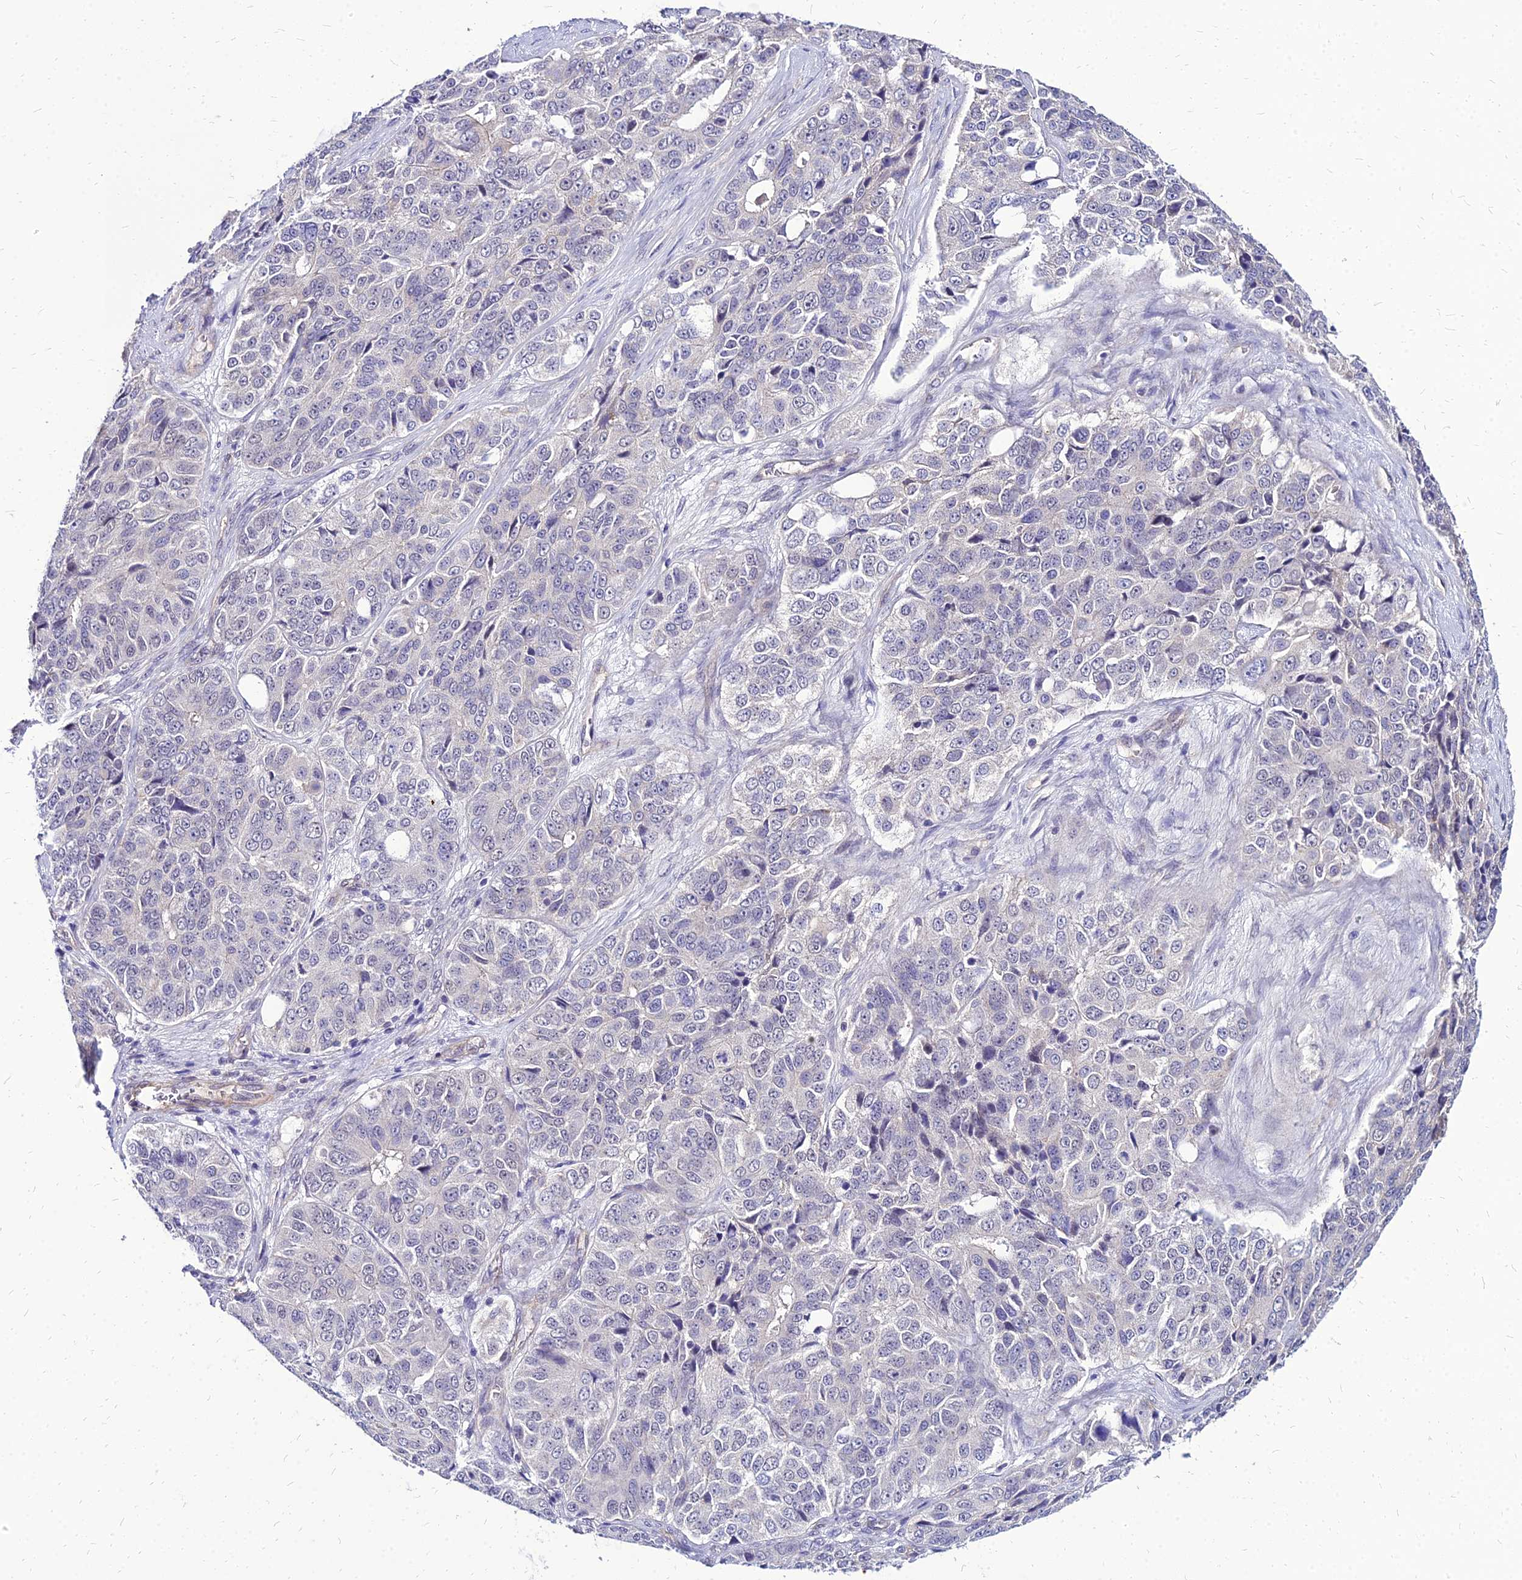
{"staining": {"intensity": "moderate", "quantity": "25%-75%", "location": "cytoplasmic/membranous"}, "tissue": "ovarian cancer", "cell_type": "Tumor cells", "image_type": "cancer", "snomed": [{"axis": "morphology", "description": "Carcinoma, endometroid"}, {"axis": "topography", "description": "Ovary"}], "caption": "Immunohistochemistry (IHC) staining of ovarian cancer (endometroid carcinoma), which shows medium levels of moderate cytoplasmic/membranous expression in about 25%-75% of tumor cells indicating moderate cytoplasmic/membranous protein positivity. The staining was performed using DAB (brown) for protein detection and nuclei were counterstained in hematoxylin (blue).", "gene": "YEATS2", "patient": {"sex": "female", "age": 51}}